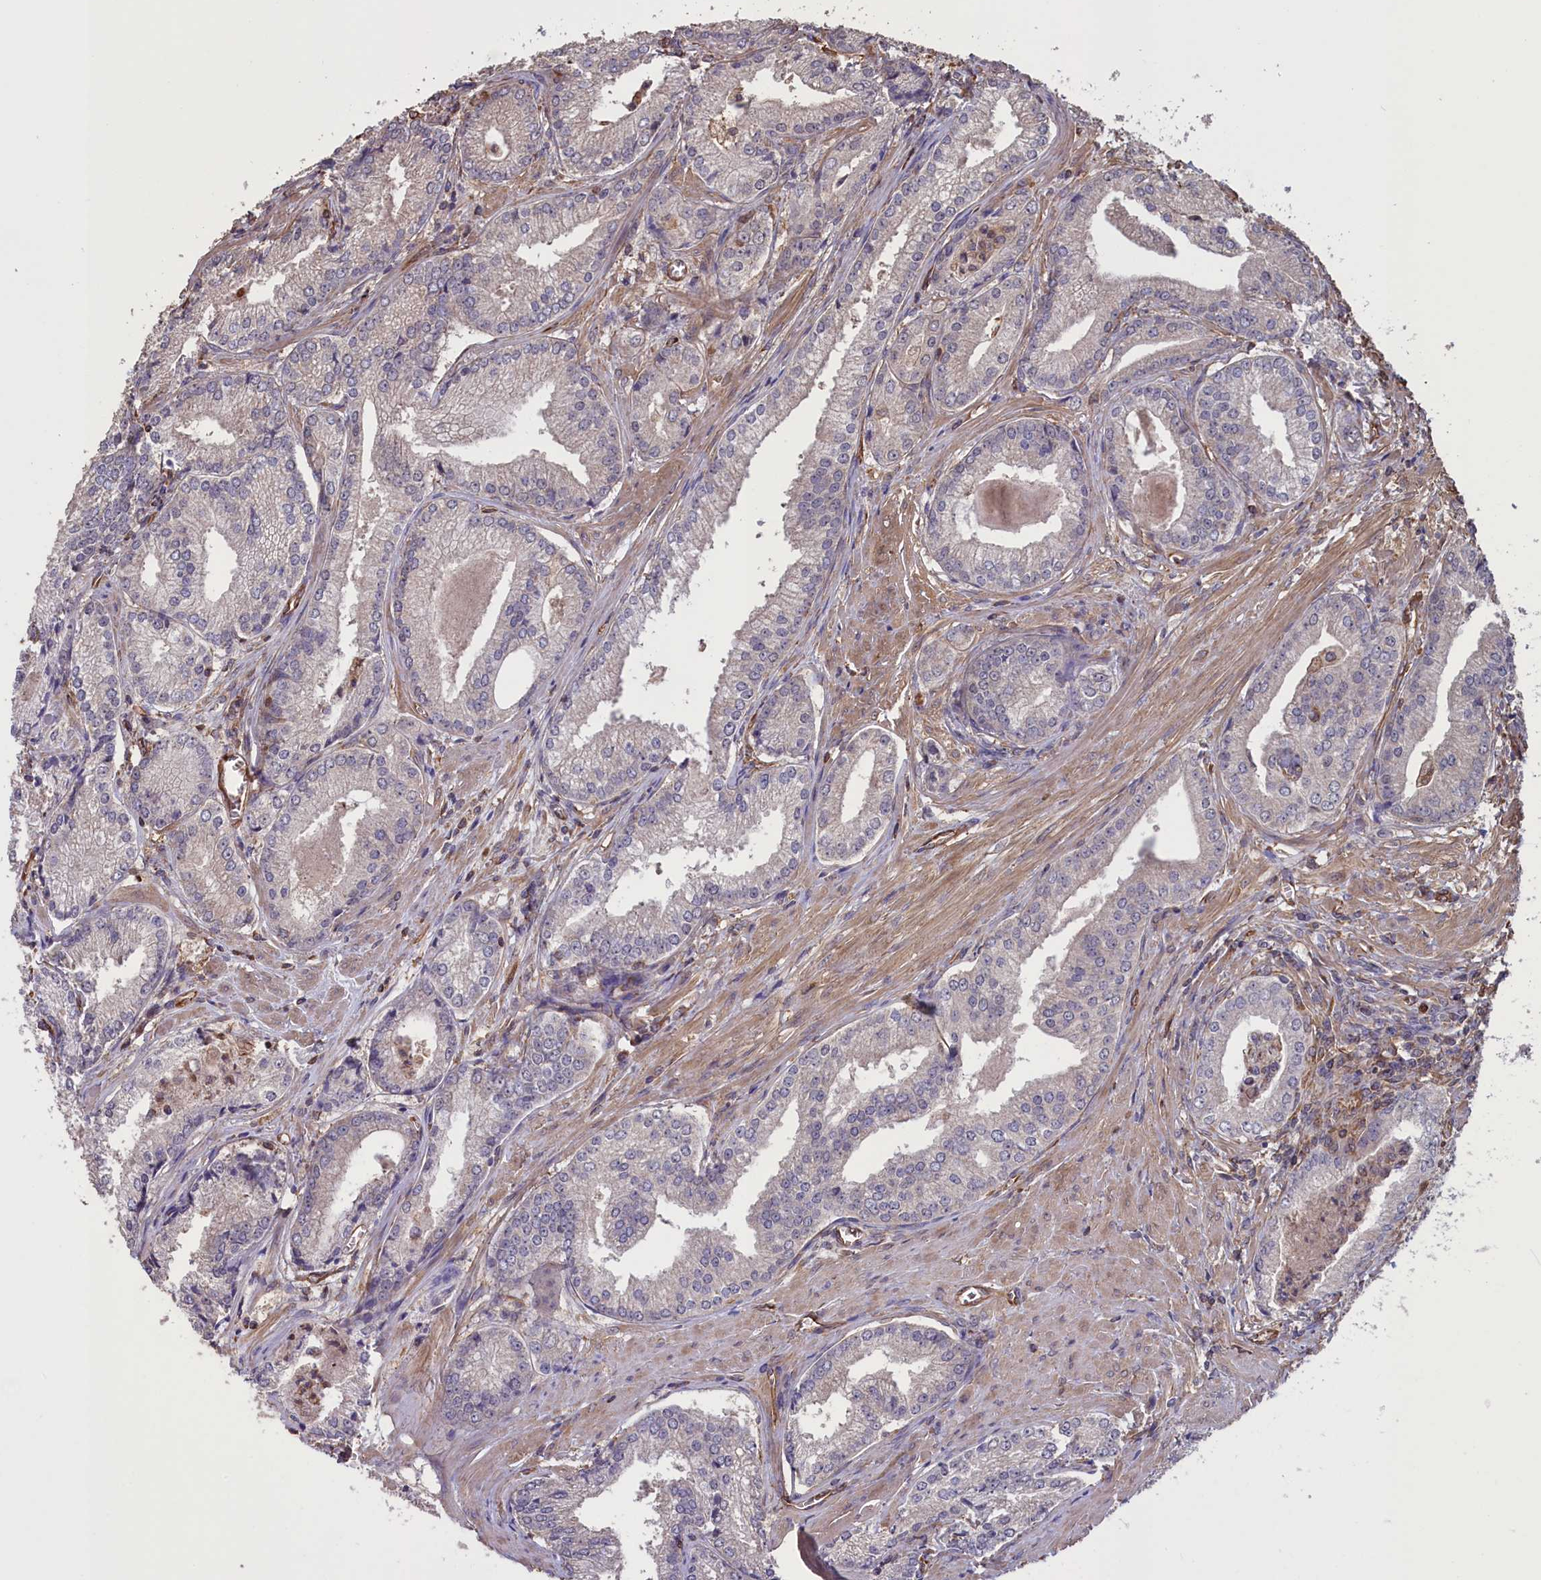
{"staining": {"intensity": "negative", "quantity": "none", "location": "none"}, "tissue": "prostate cancer", "cell_type": "Tumor cells", "image_type": "cancer", "snomed": [{"axis": "morphology", "description": "Adenocarcinoma, Low grade"}, {"axis": "topography", "description": "Prostate"}], "caption": "Immunohistochemistry image of human prostate cancer stained for a protein (brown), which demonstrates no expression in tumor cells.", "gene": "DAPK3", "patient": {"sex": "male", "age": 54}}